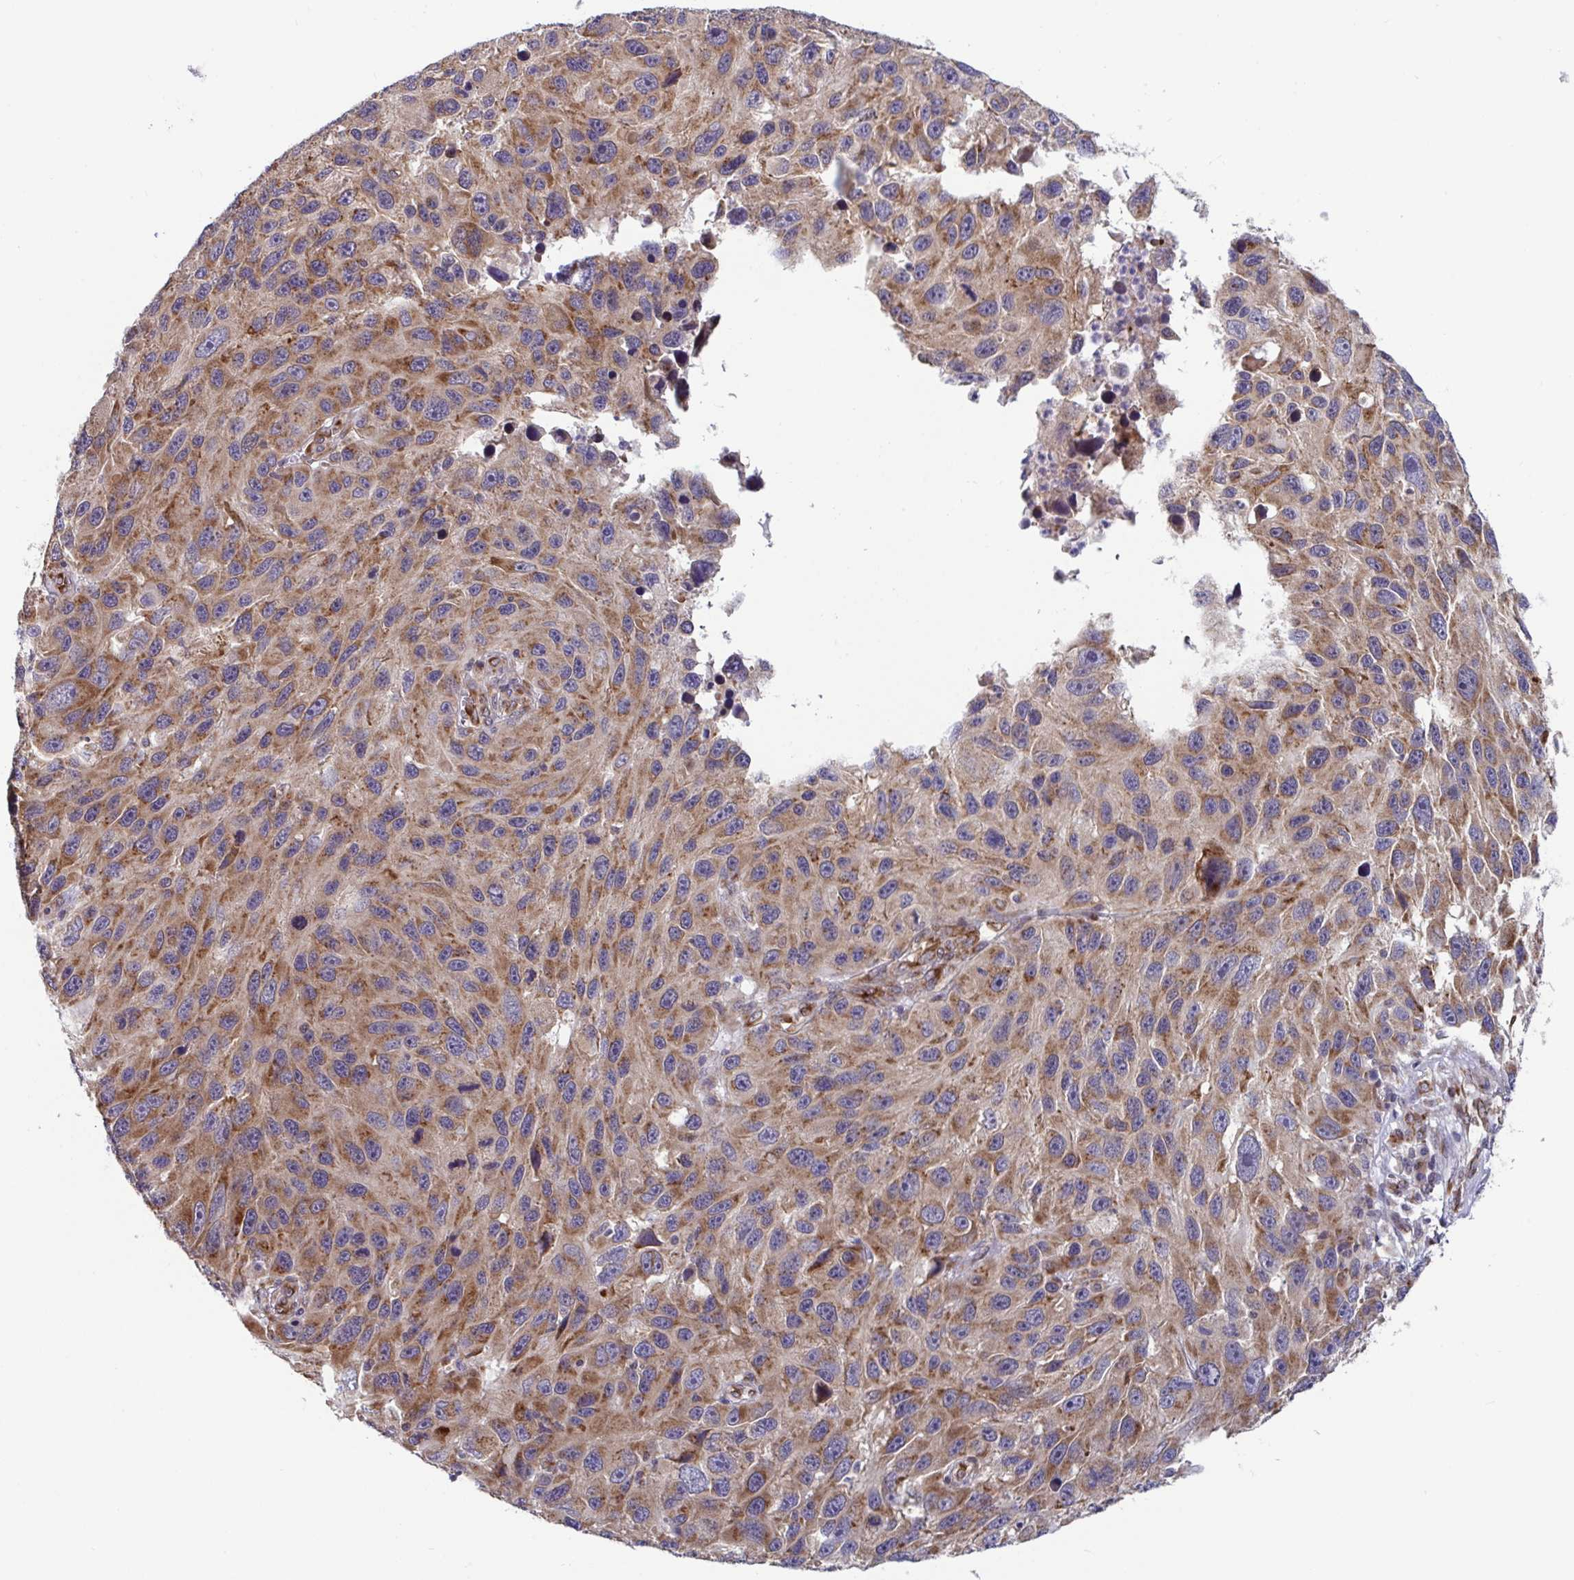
{"staining": {"intensity": "moderate", "quantity": ">75%", "location": "cytoplasmic/membranous"}, "tissue": "melanoma", "cell_type": "Tumor cells", "image_type": "cancer", "snomed": [{"axis": "morphology", "description": "Malignant melanoma, NOS"}, {"axis": "topography", "description": "Skin"}], "caption": "Immunohistochemical staining of human malignant melanoma exhibits medium levels of moderate cytoplasmic/membranous positivity in approximately >75% of tumor cells. Immunohistochemistry (ihc) stains the protein of interest in brown and the nuclei are stained blue.", "gene": "ATP5MJ", "patient": {"sex": "male", "age": 53}}